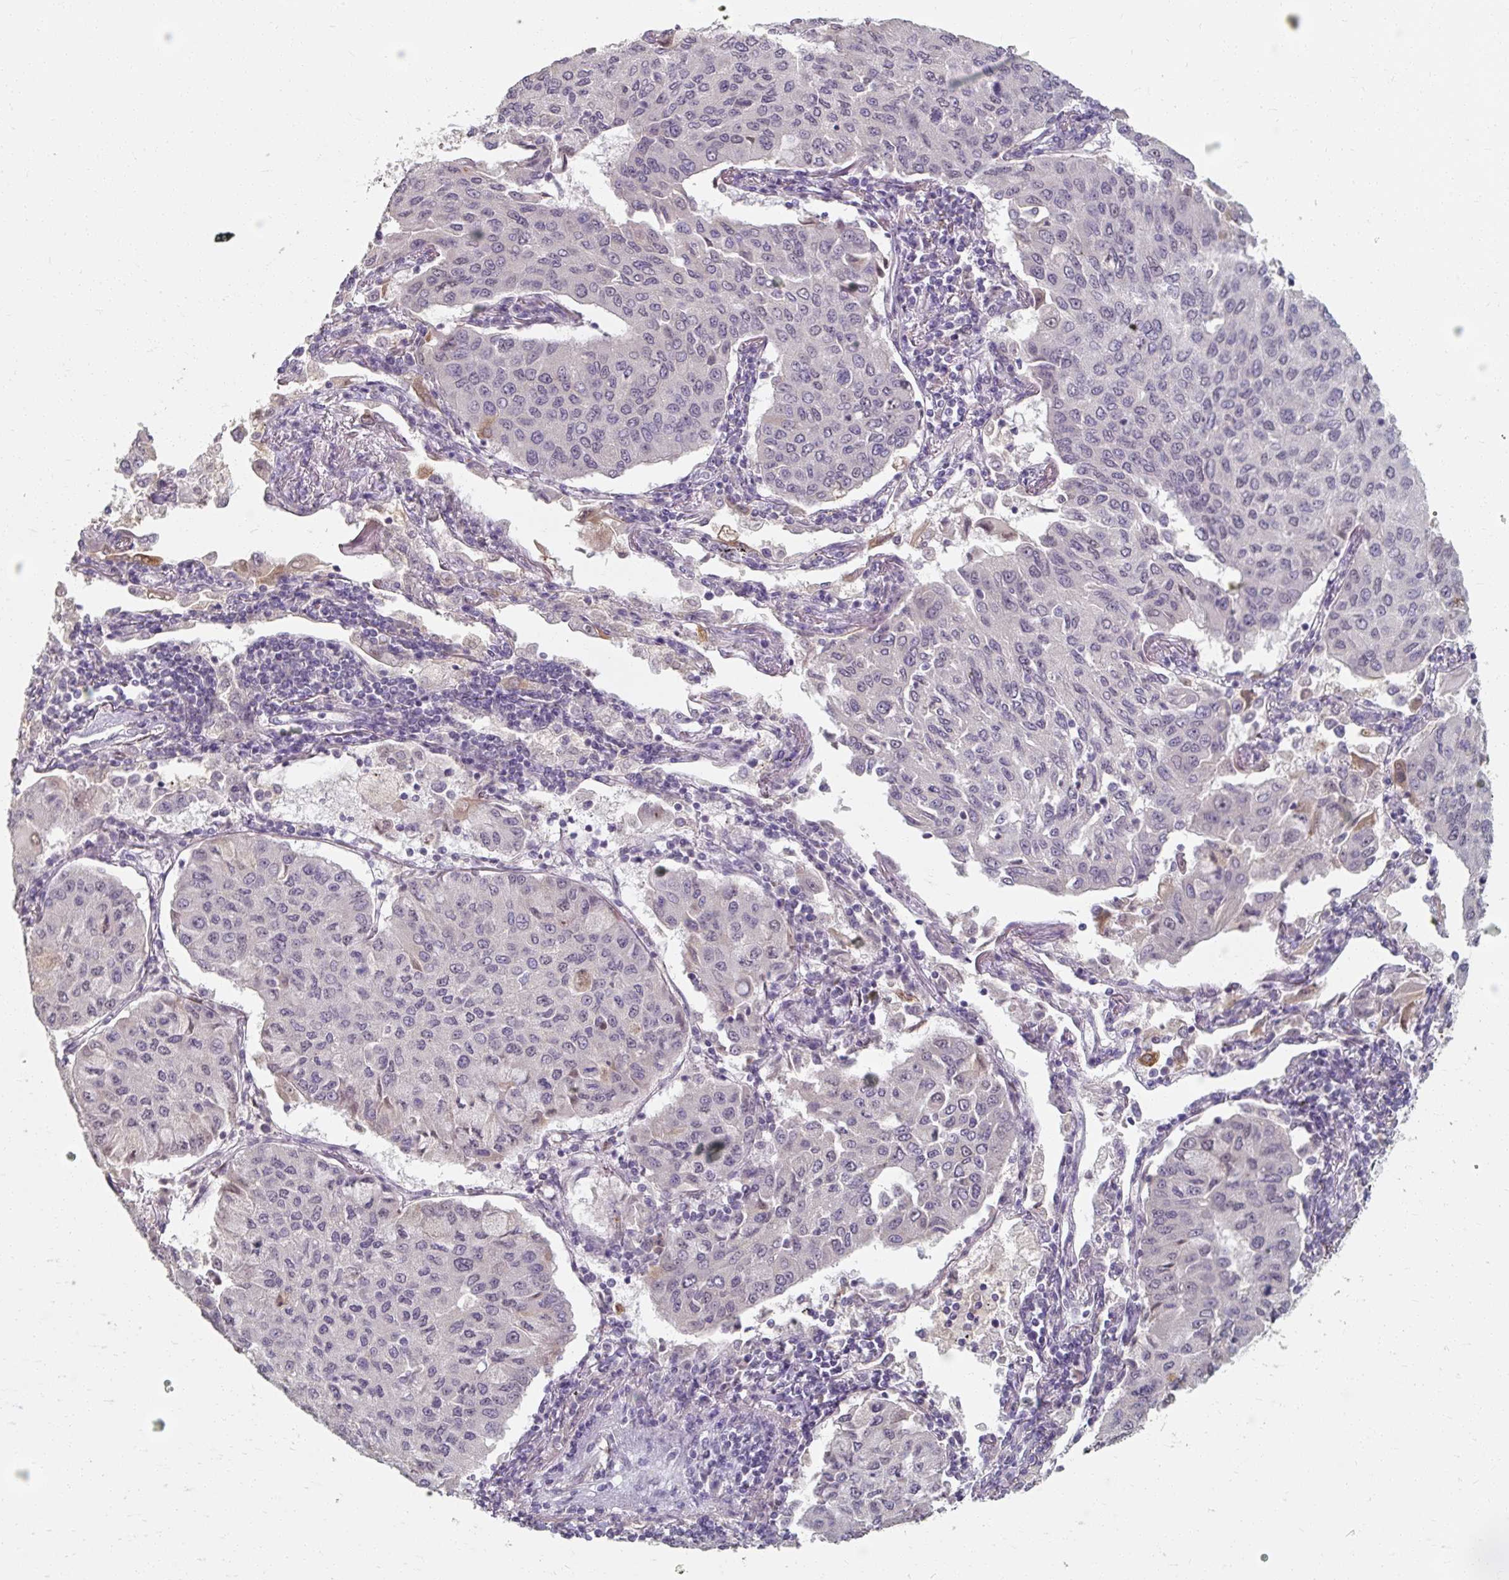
{"staining": {"intensity": "negative", "quantity": "none", "location": "none"}, "tissue": "lung cancer", "cell_type": "Tumor cells", "image_type": "cancer", "snomed": [{"axis": "morphology", "description": "Squamous cell carcinoma, NOS"}, {"axis": "topography", "description": "Lung"}], "caption": "Immunohistochemical staining of human lung cancer (squamous cell carcinoma) shows no significant positivity in tumor cells. The staining was performed using DAB (3,3'-diaminobenzidine) to visualize the protein expression in brown, while the nuclei were stained in blue with hematoxylin (Magnification: 20x).", "gene": "ZFTRAF1", "patient": {"sex": "male", "age": 74}}